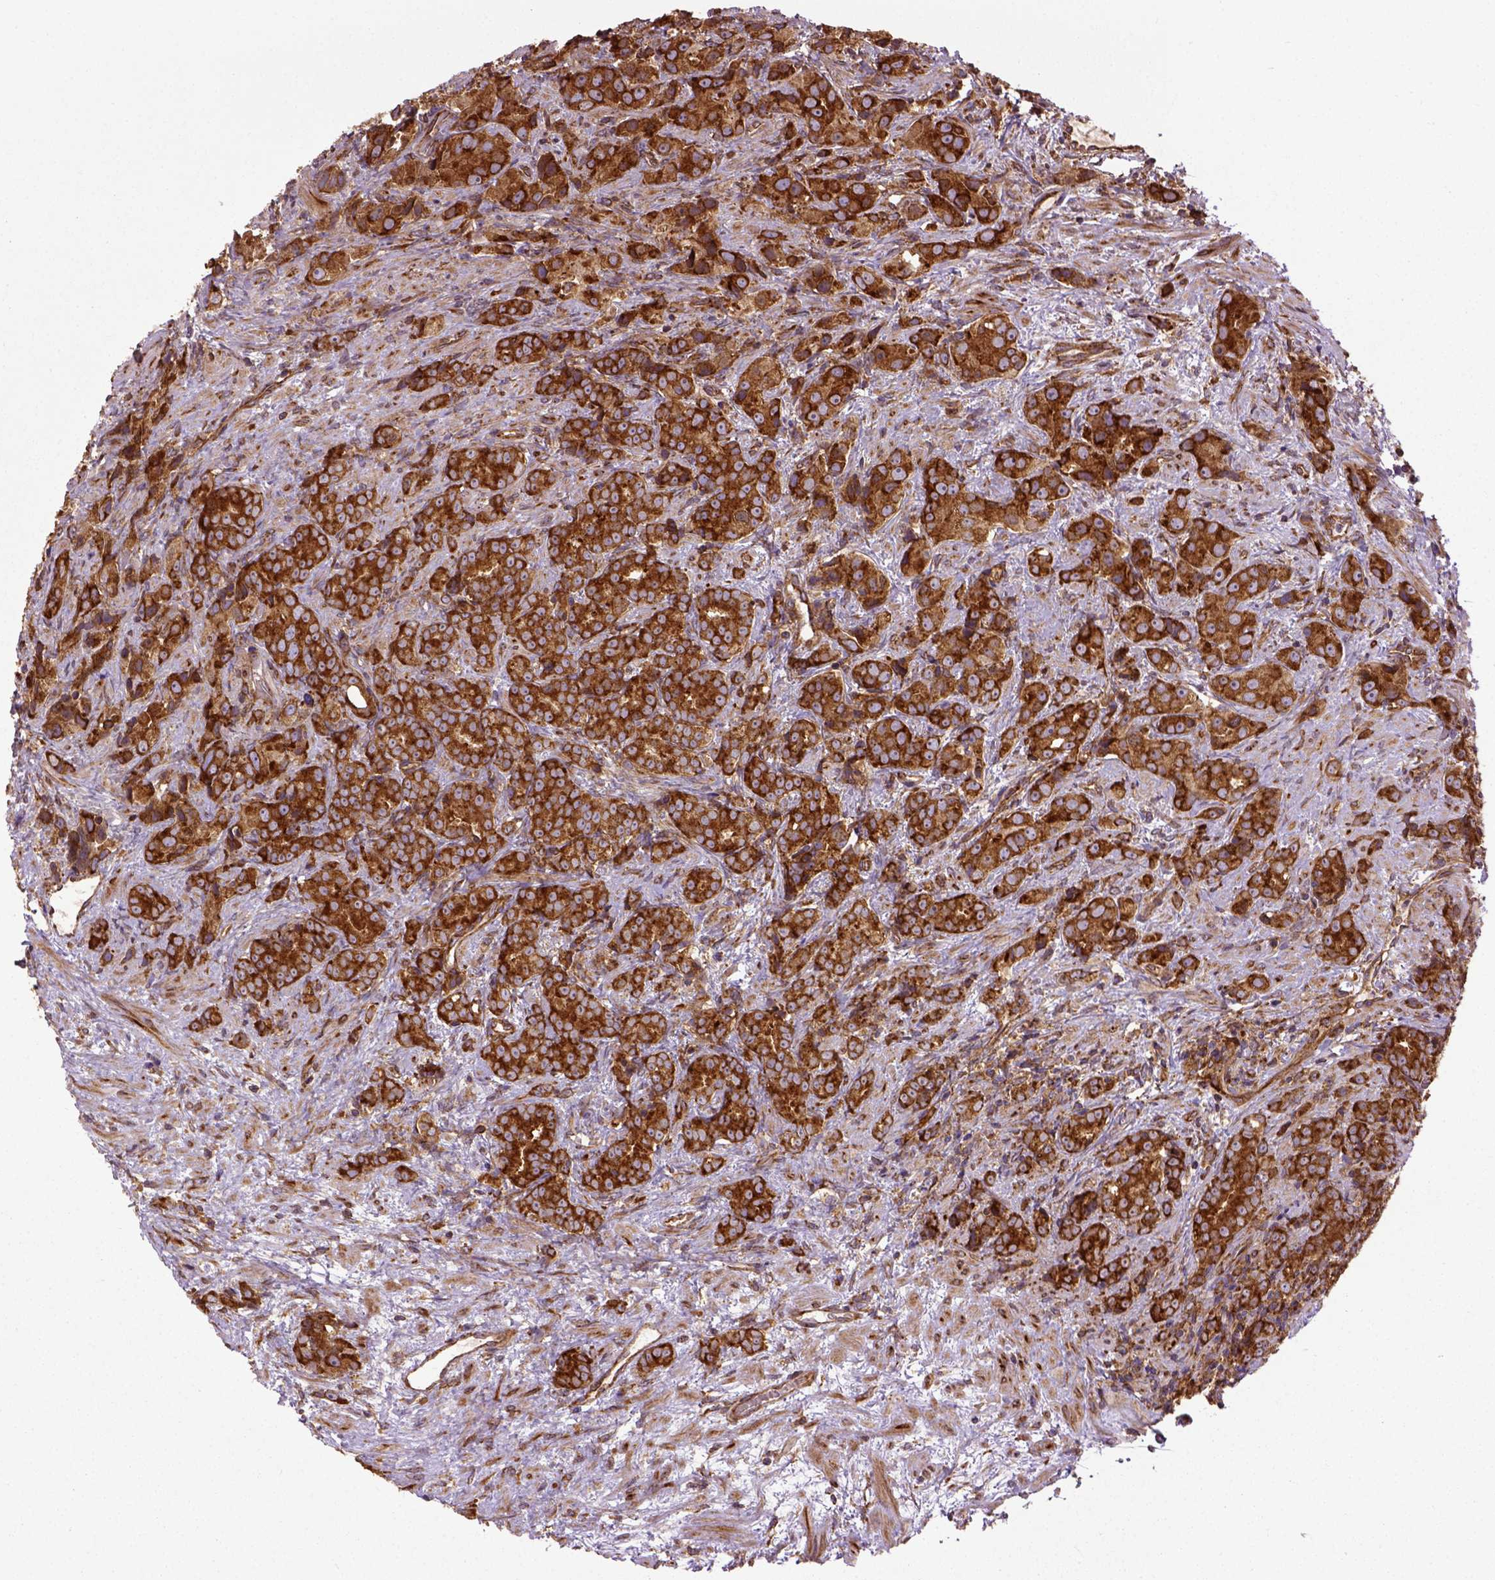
{"staining": {"intensity": "strong", "quantity": ">75%", "location": "cytoplasmic/membranous"}, "tissue": "prostate cancer", "cell_type": "Tumor cells", "image_type": "cancer", "snomed": [{"axis": "morphology", "description": "Adenocarcinoma, High grade"}, {"axis": "topography", "description": "Prostate"}], "caption": "Immunohistochemistry (IHC) photomicrograph of adenocarcinoma (high-grade) (prostate) stained for a protein (brown), which shows high levels of strong cytoplasmic/membranous staining in about >75% of tumor cells.", "gene": "CAPRIN1", "patient": {"sex": "male", "age": 90}}